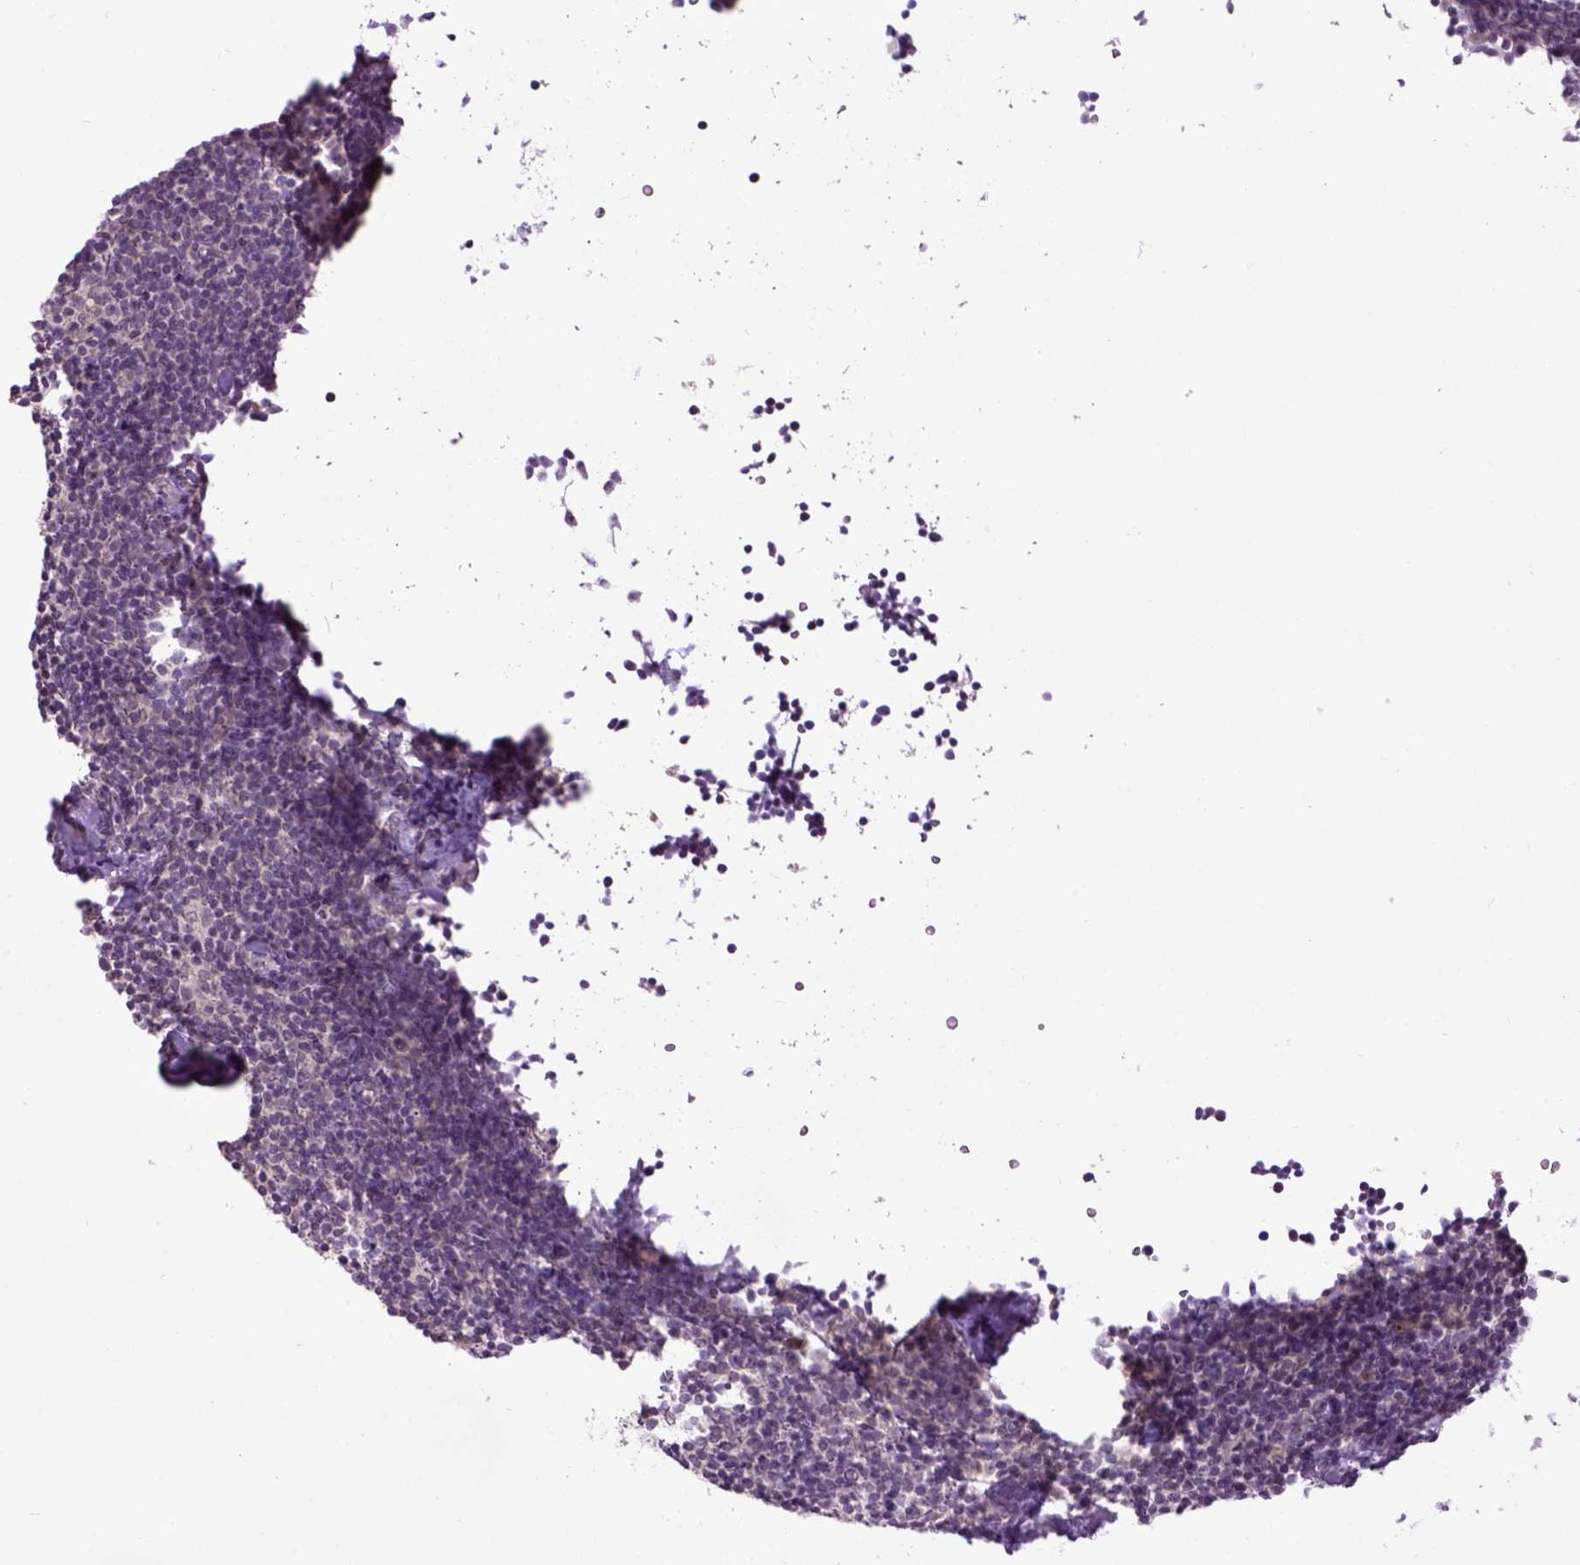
{"staining": {"intensity": "negative", "quantity": "none", "location": "none"}, "tissue": "lymphoma", "cell_type": "Tumor cells", "image_type": "cancer", "snomed": [{"axis": "morphology", "description": "Malignant lymphoma, non-Hodgkin's type, Low grade"}, {"axis": "topography", "description": "Lymph node"}], "caption": "Malignant lymphoma, non-Hodgkin's type (low-grade) was stained to show a protein in brown. There is no significant expression in tumor cells.", "gene": "EMILIN3", "patient": {"sex": "female", "age": 56}}